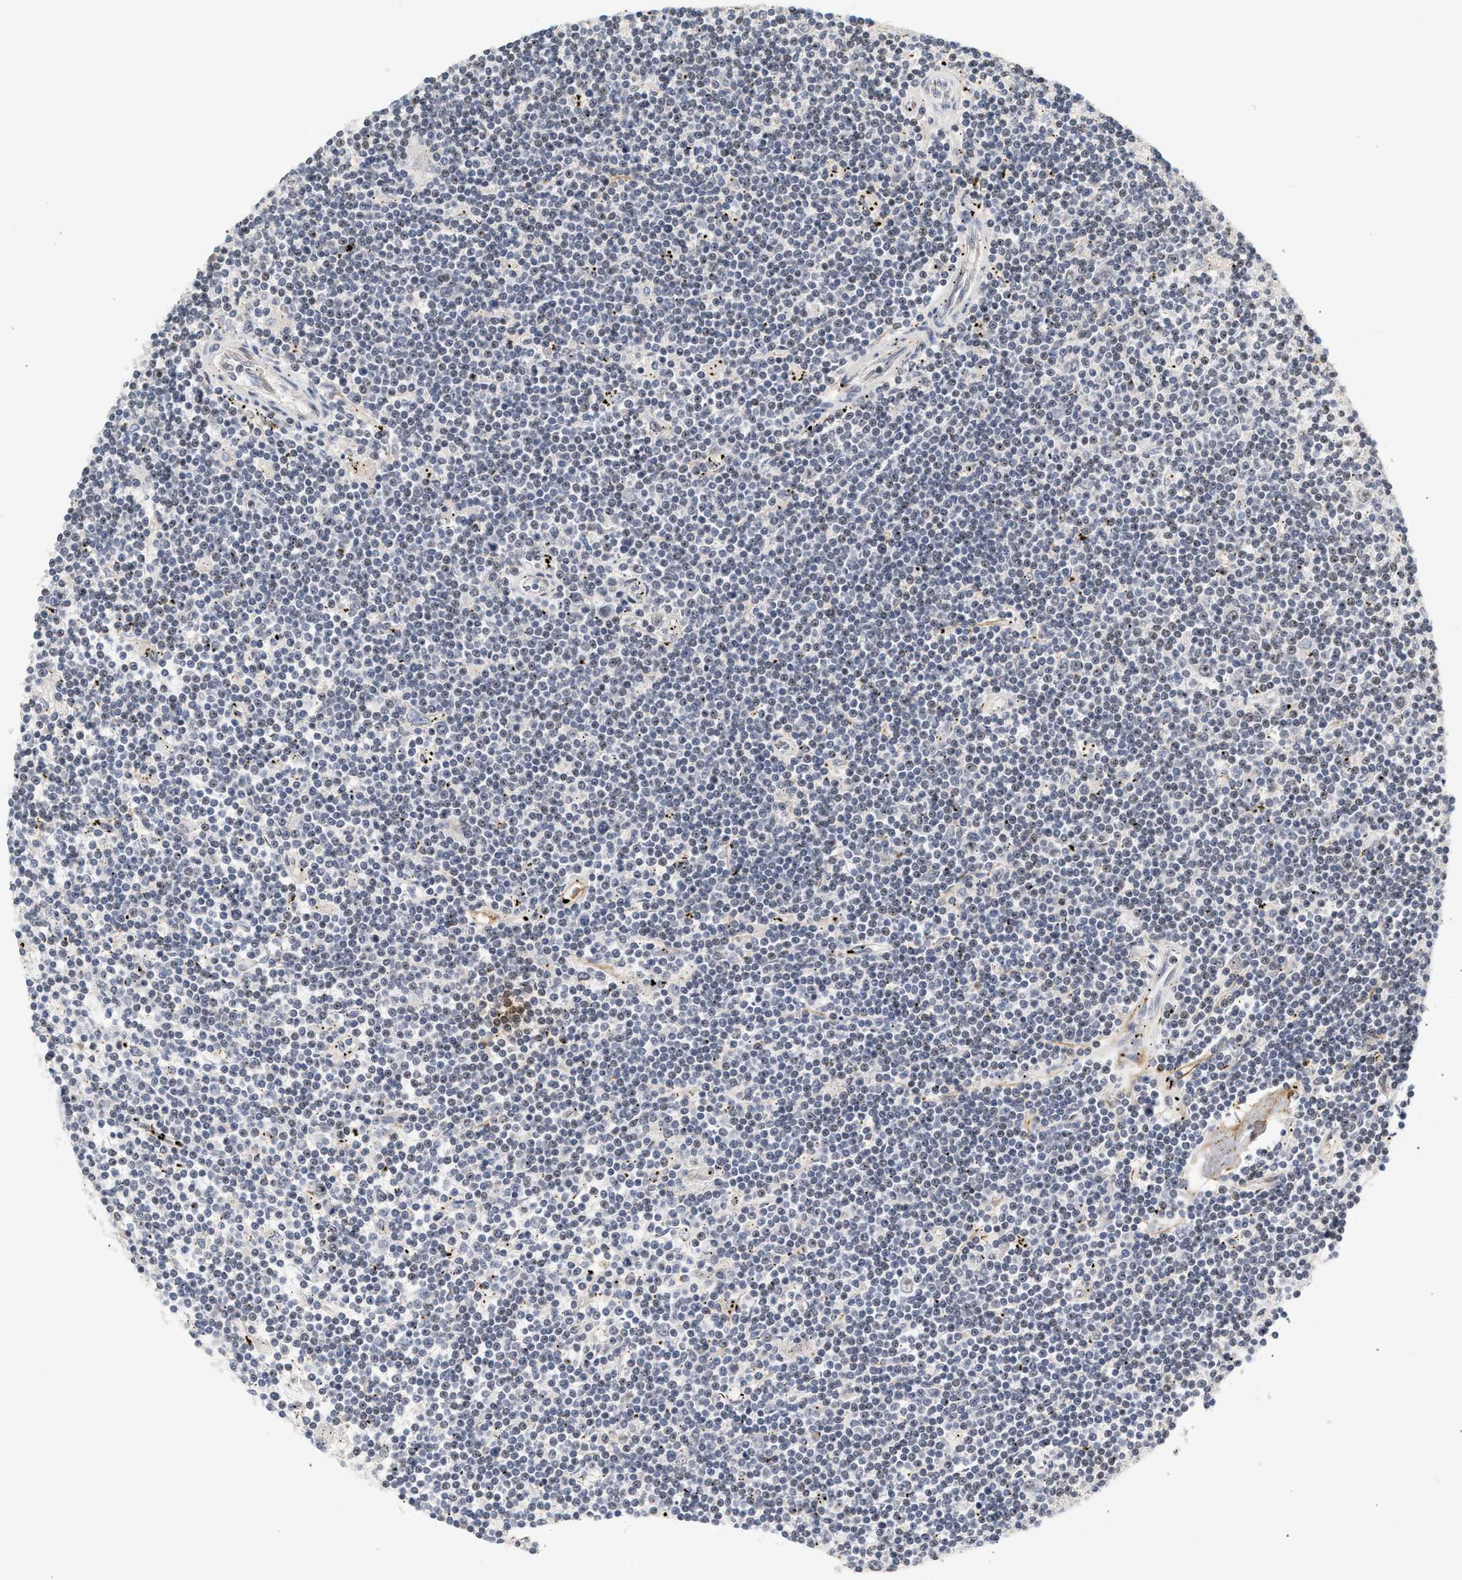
{"staining": {"intensity": "negative", "quantity": "none", "location": "none"}, "tissue": "lymphoma", "cell_type": "Tumor cells", "image_type": "cancer", "snomed": [{"axis": "morphology", "description": "Malignant lymphoma, non-Hodgkin's type, Low grade"}, {"axis": "topography", "description": "Spleen"}], "caption": "A photomicrograph of lymphoma stained for a protein exhibits no brown staining in tumor cells.", "gene": "PLXND1", "patient": {"sex": "male", "age": 76}}